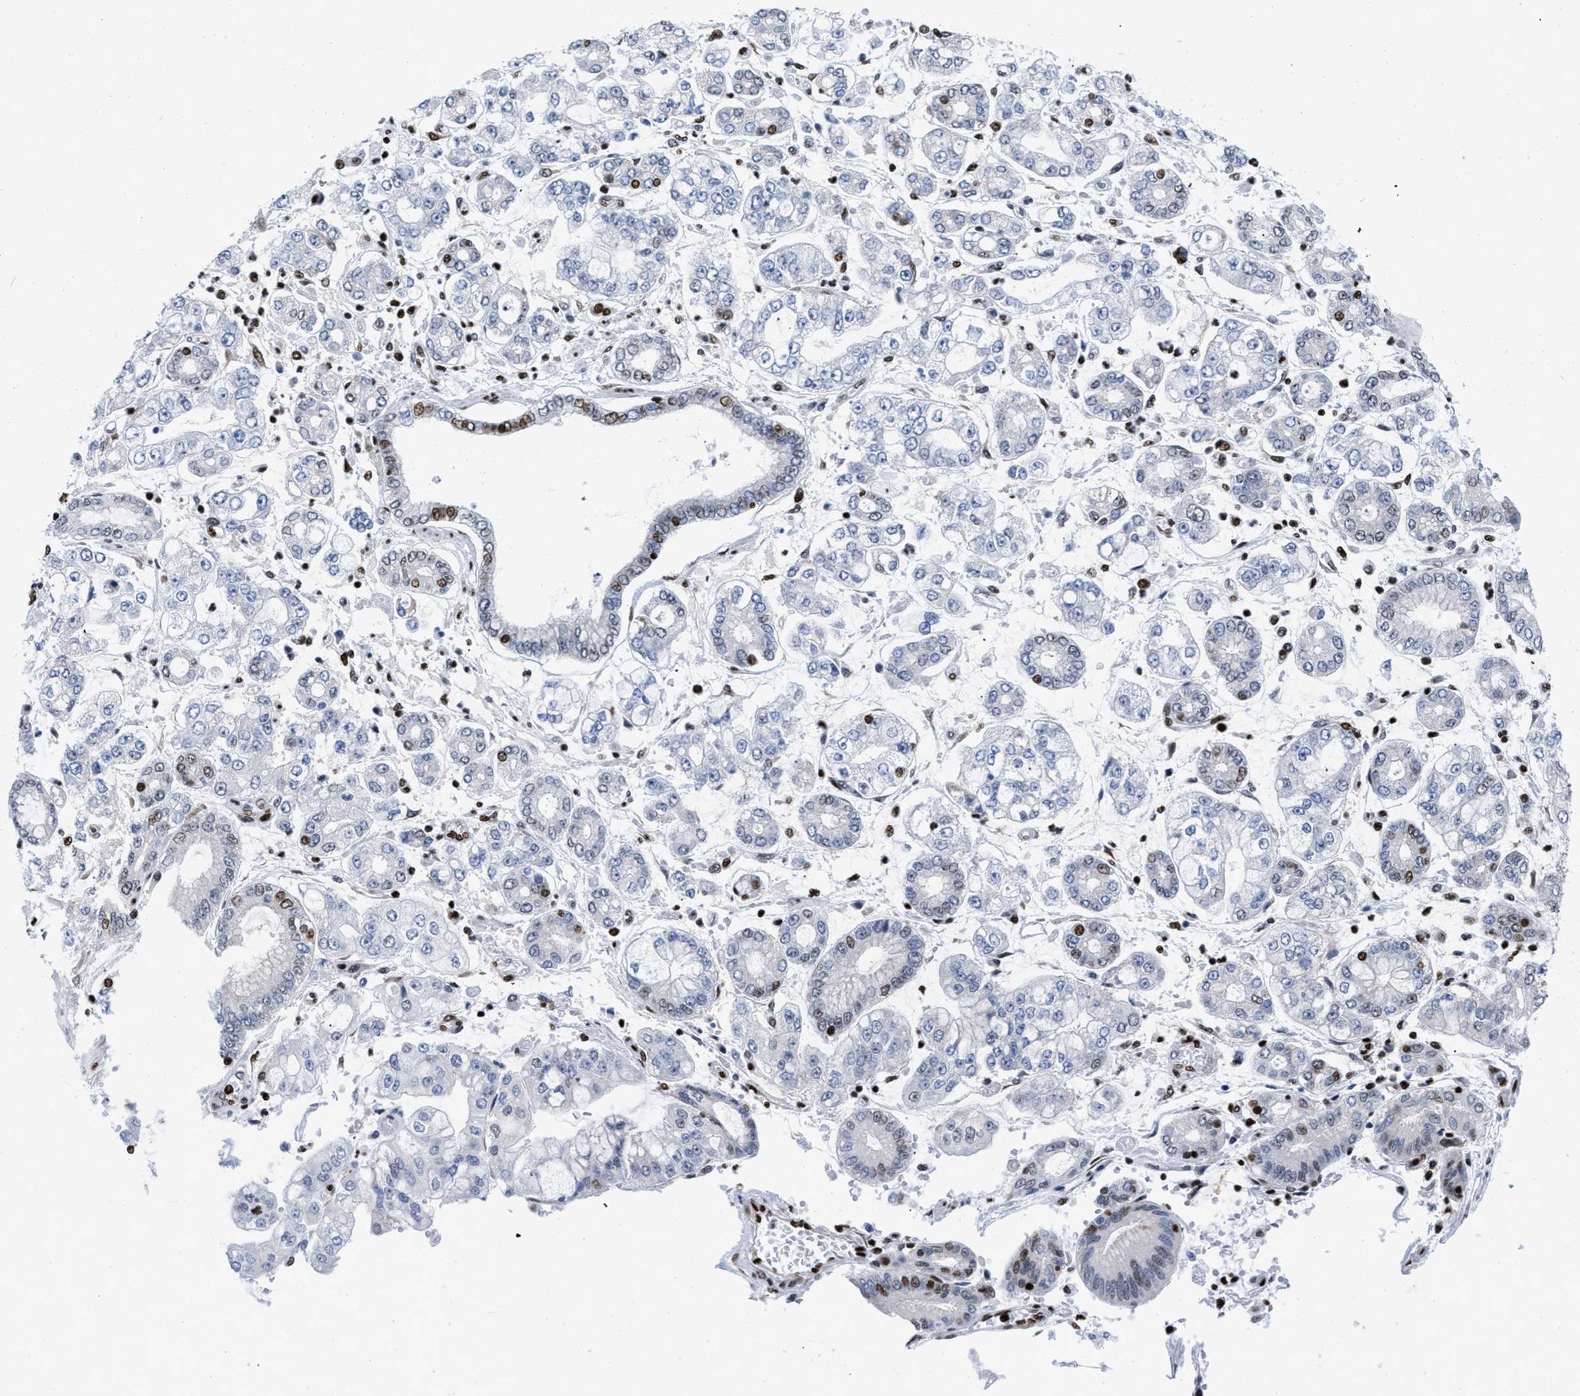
{"staining": {"intensity": "moderate", "quantity": "<25%", "location": "nuclear"}, "tissue": "stomach cancer", "cell_type": "Tumor cells", "image_type": "cancer", "snomed": [{"axis": "morphology", "description": "Adenocarcinoma, NOS"}, {"axis": "topography", "description": "Stomach"}], "caption": "Protein expression by immunohistochemistry demonstrates moderate nuclear staining in approximately <25% of tumor cells in stomach cancer (adenocarcinoma).", "gene": "CREB1", "patient": {"sex": "male", "age": 76}}